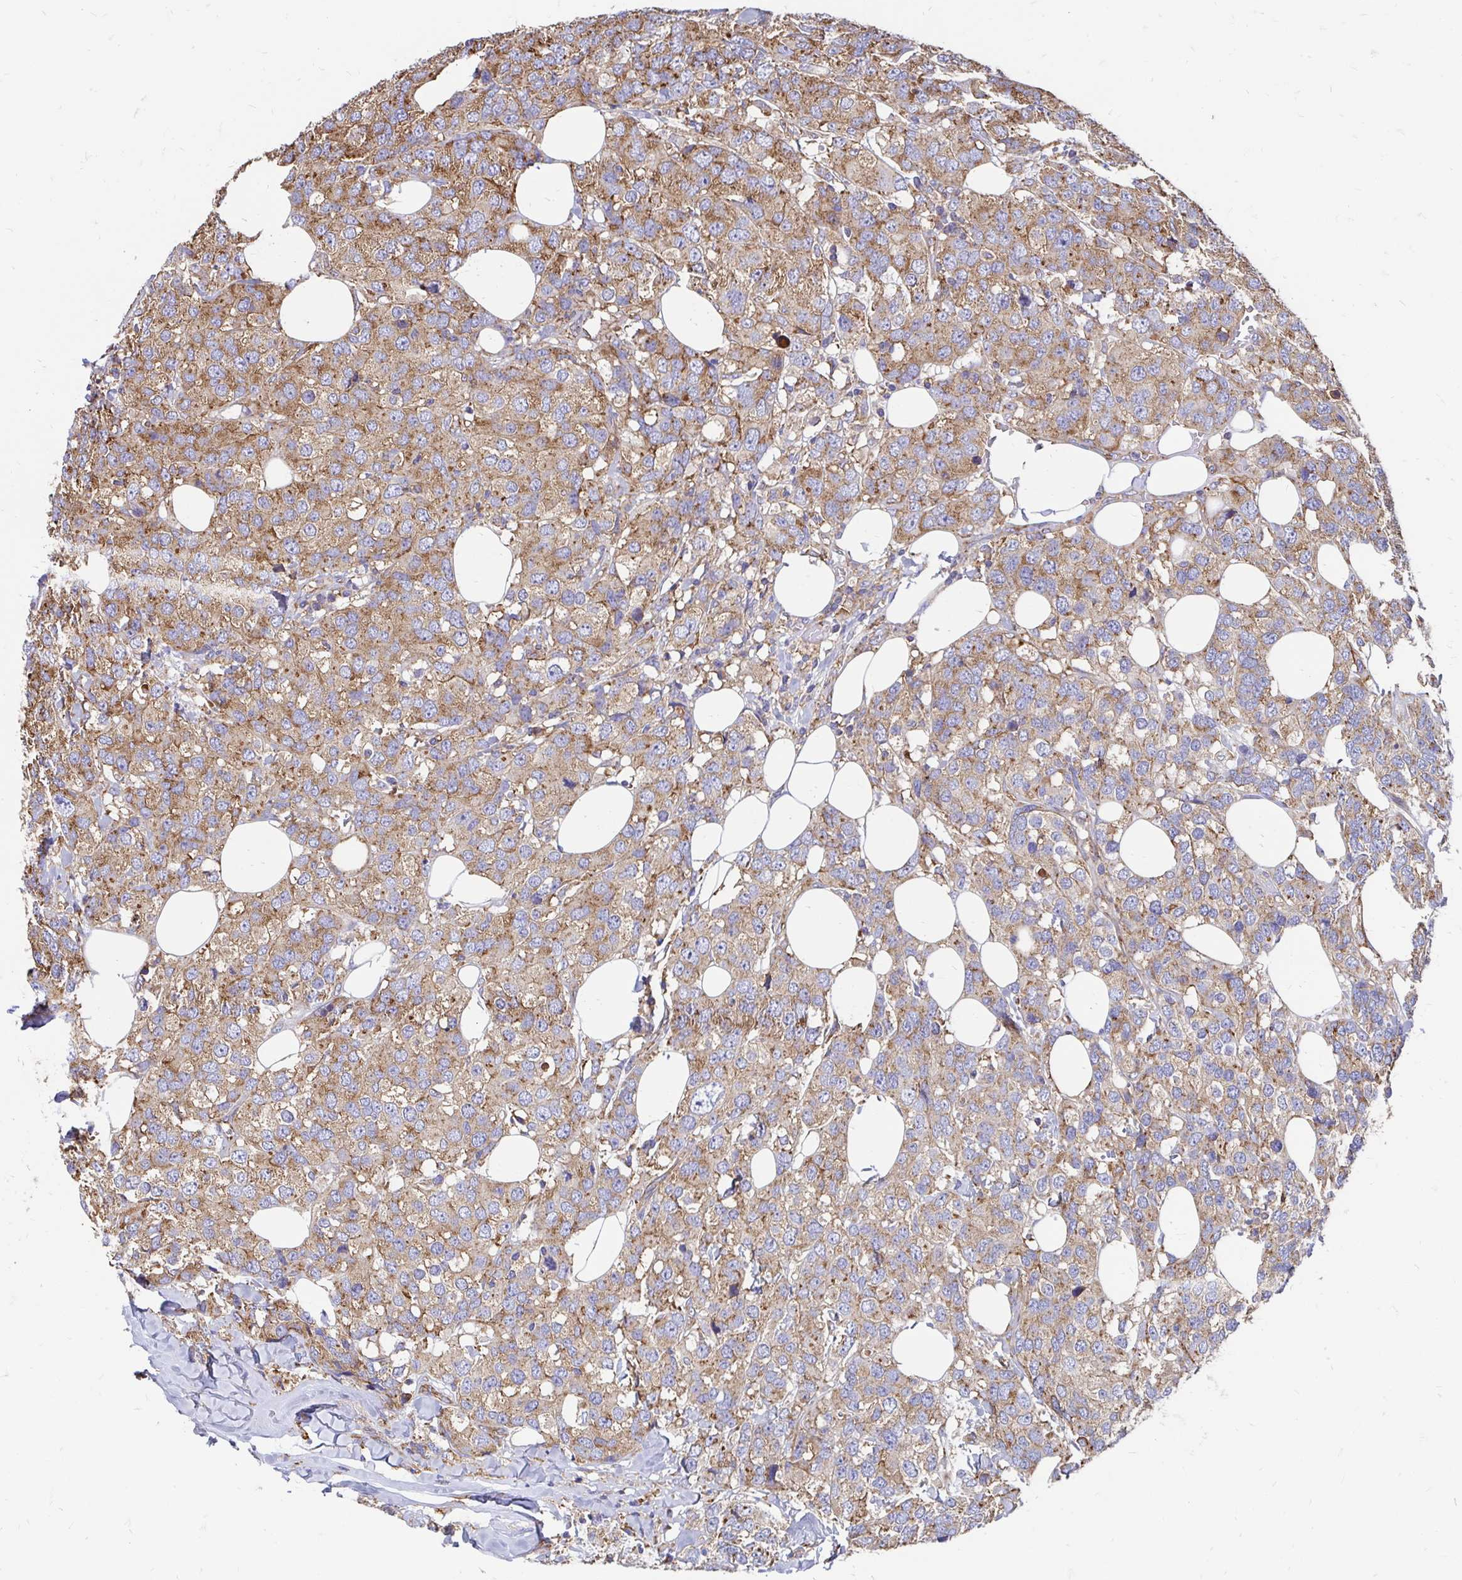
{"staining": {"intensity": "moderate", "quantity": ">75%", "location": "cytoplasmic/membranous"}, "tissue": "breast cancer", "cell_type": "Tumor cells", "image_type": "cancer", "snomed": [{"axis": "morphology", "description": "Lobular carcinoma"}, {"axis": "topography", "description": "Breast"}], "caption": "A medium amount of moderate cytoplasmic/membranous positivity is present in about >75% of tumor cells in breast cancer tissue. The protein is shown in brown color, while the nuclei are stained blue.", "gene": "CLTC", "patient": {"sex": "female", "age": 59}}